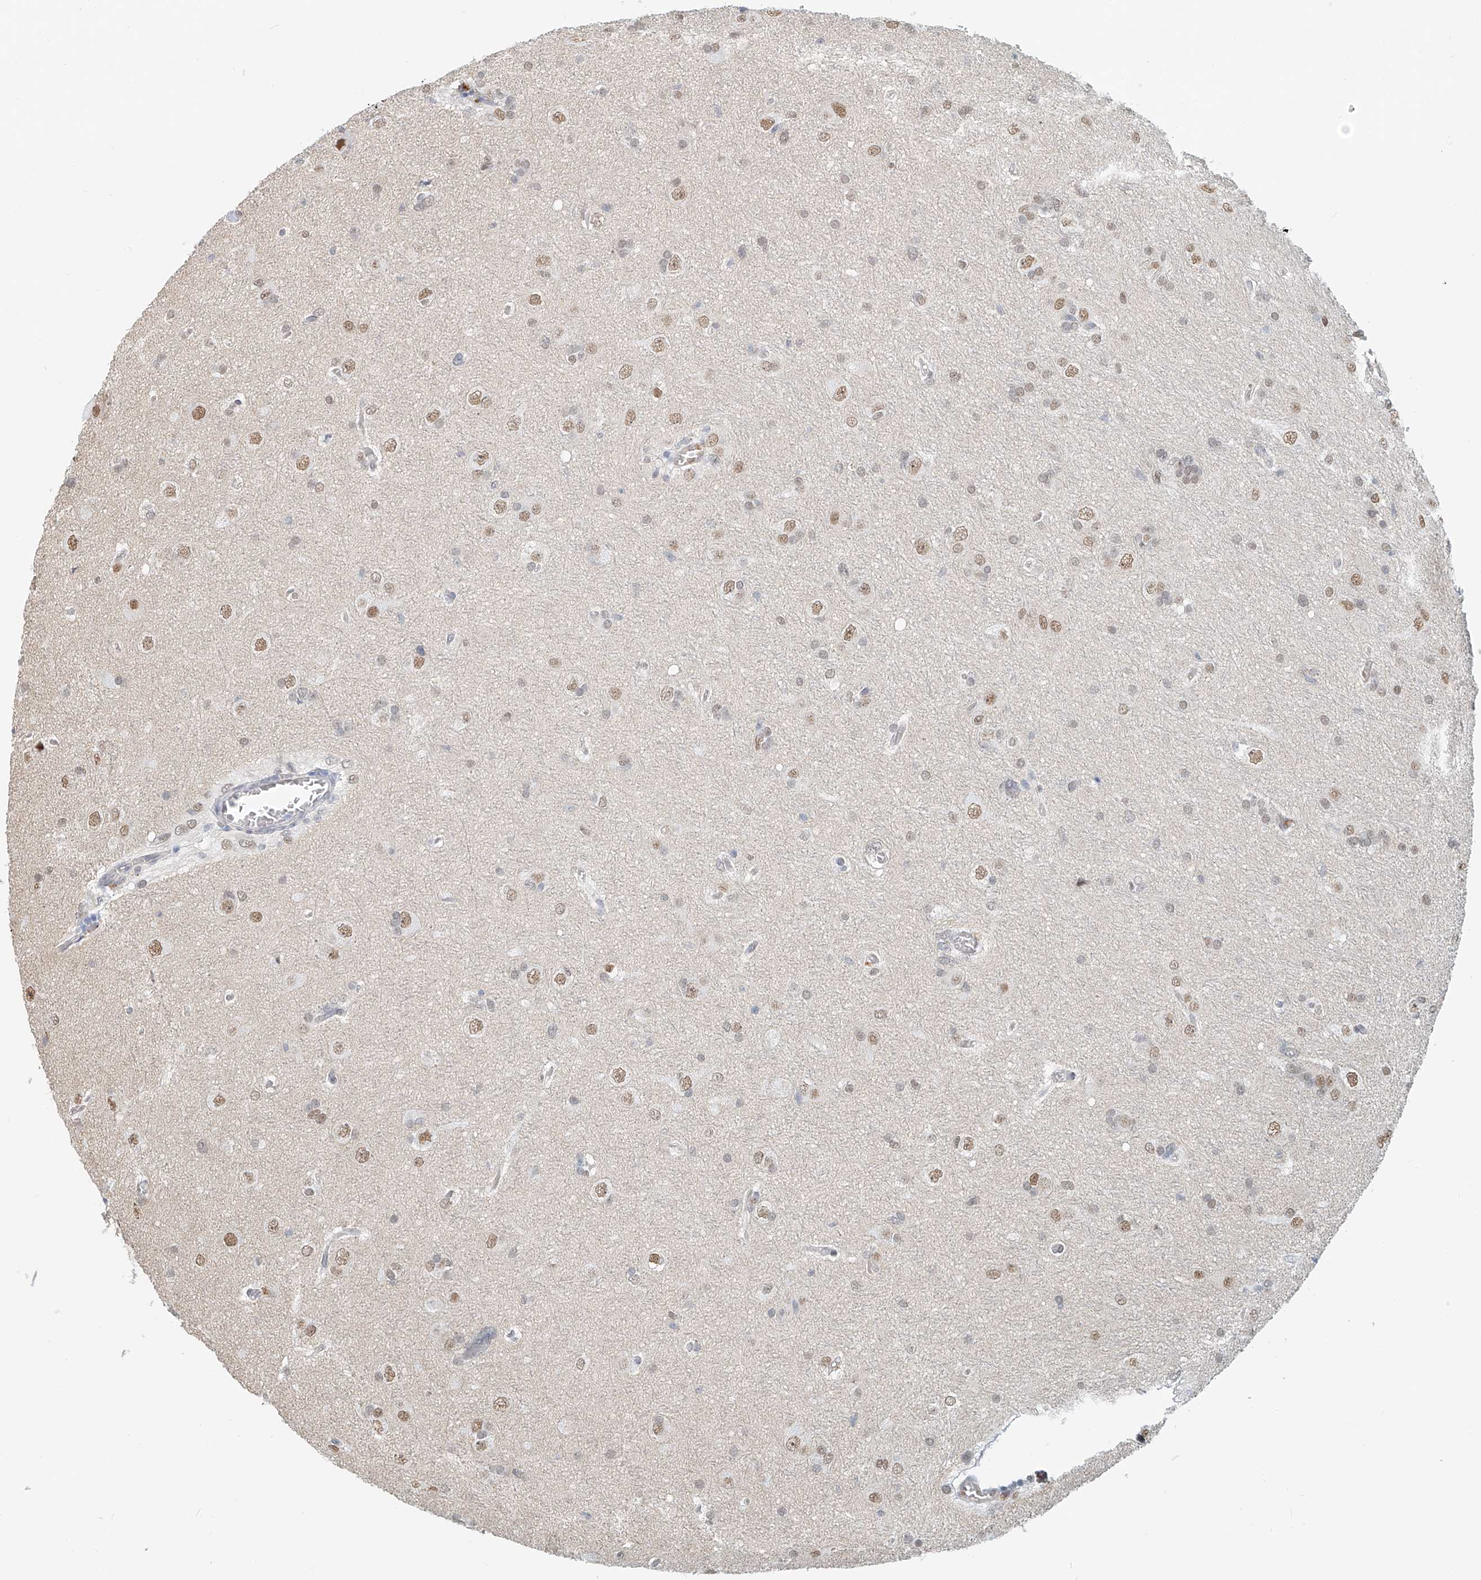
{"staining": {"intensity": "moderate", "quantity": "25%-75%", "location": "nuclear"}, "tissue": "glioma", "cell_type": "Tumor cells", "image_type": "cancer", "snomed": [{"axis": "morphology", "description": "Glioma, malignant, High grade"}, {"axis": "topography", "description": "Brain"}], "caption": "Immunohistochemistry (IHC) staining of malignant glioma (high-grade), which shows medium levels of moderate nuclear positivity in approximately 25%-75% of tumor cells indicating moderate nuclear protein expression. The staining was performed using DAB (brown) for protein detection and nuclei were counterstained in hematoxylin (blue).", "gene": "SASH1", "patient": {"sex": "female", "age": 59}}